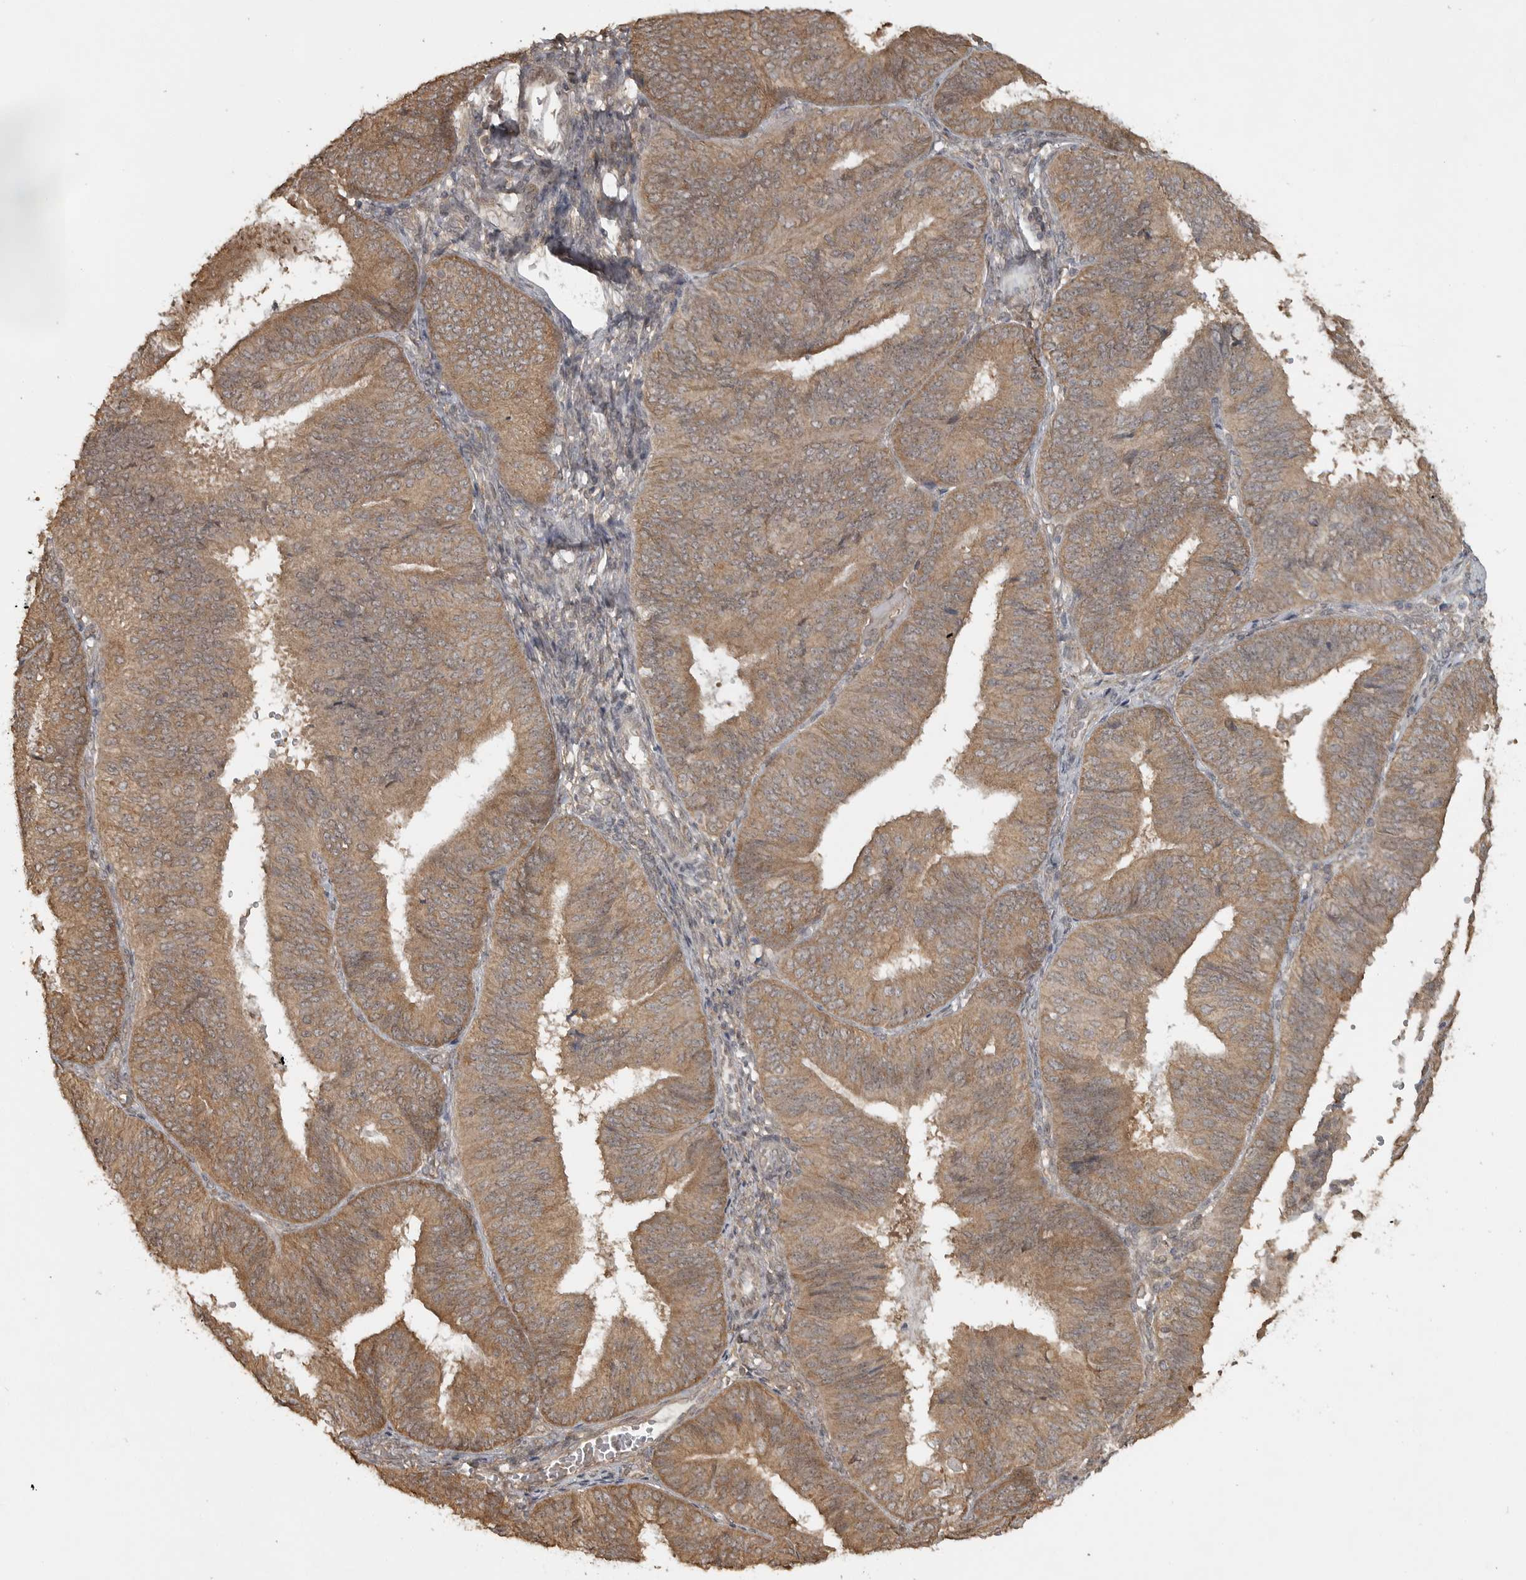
{"staining": {"intensity": "moderate", "quantity": ">75%", "location": "cytoplasmic/membranous"}, "tissue": "endometrial cancer", "cell_type": "Tumor cells", "image_type": "cancer", "snomed": [{"axis": "morphology", "description": "Adenocarcinoma, NOS"}, {"axis": "topography", "description": "Endometrium"}], "caption": "This is a histology image of IHC staining of endometrial cancer, which shows moderate positivity in the cytoplasmic/membranous of tumor cells.", "gene": "LLGL1", "patient": {"sex": "female", "age": 58}}